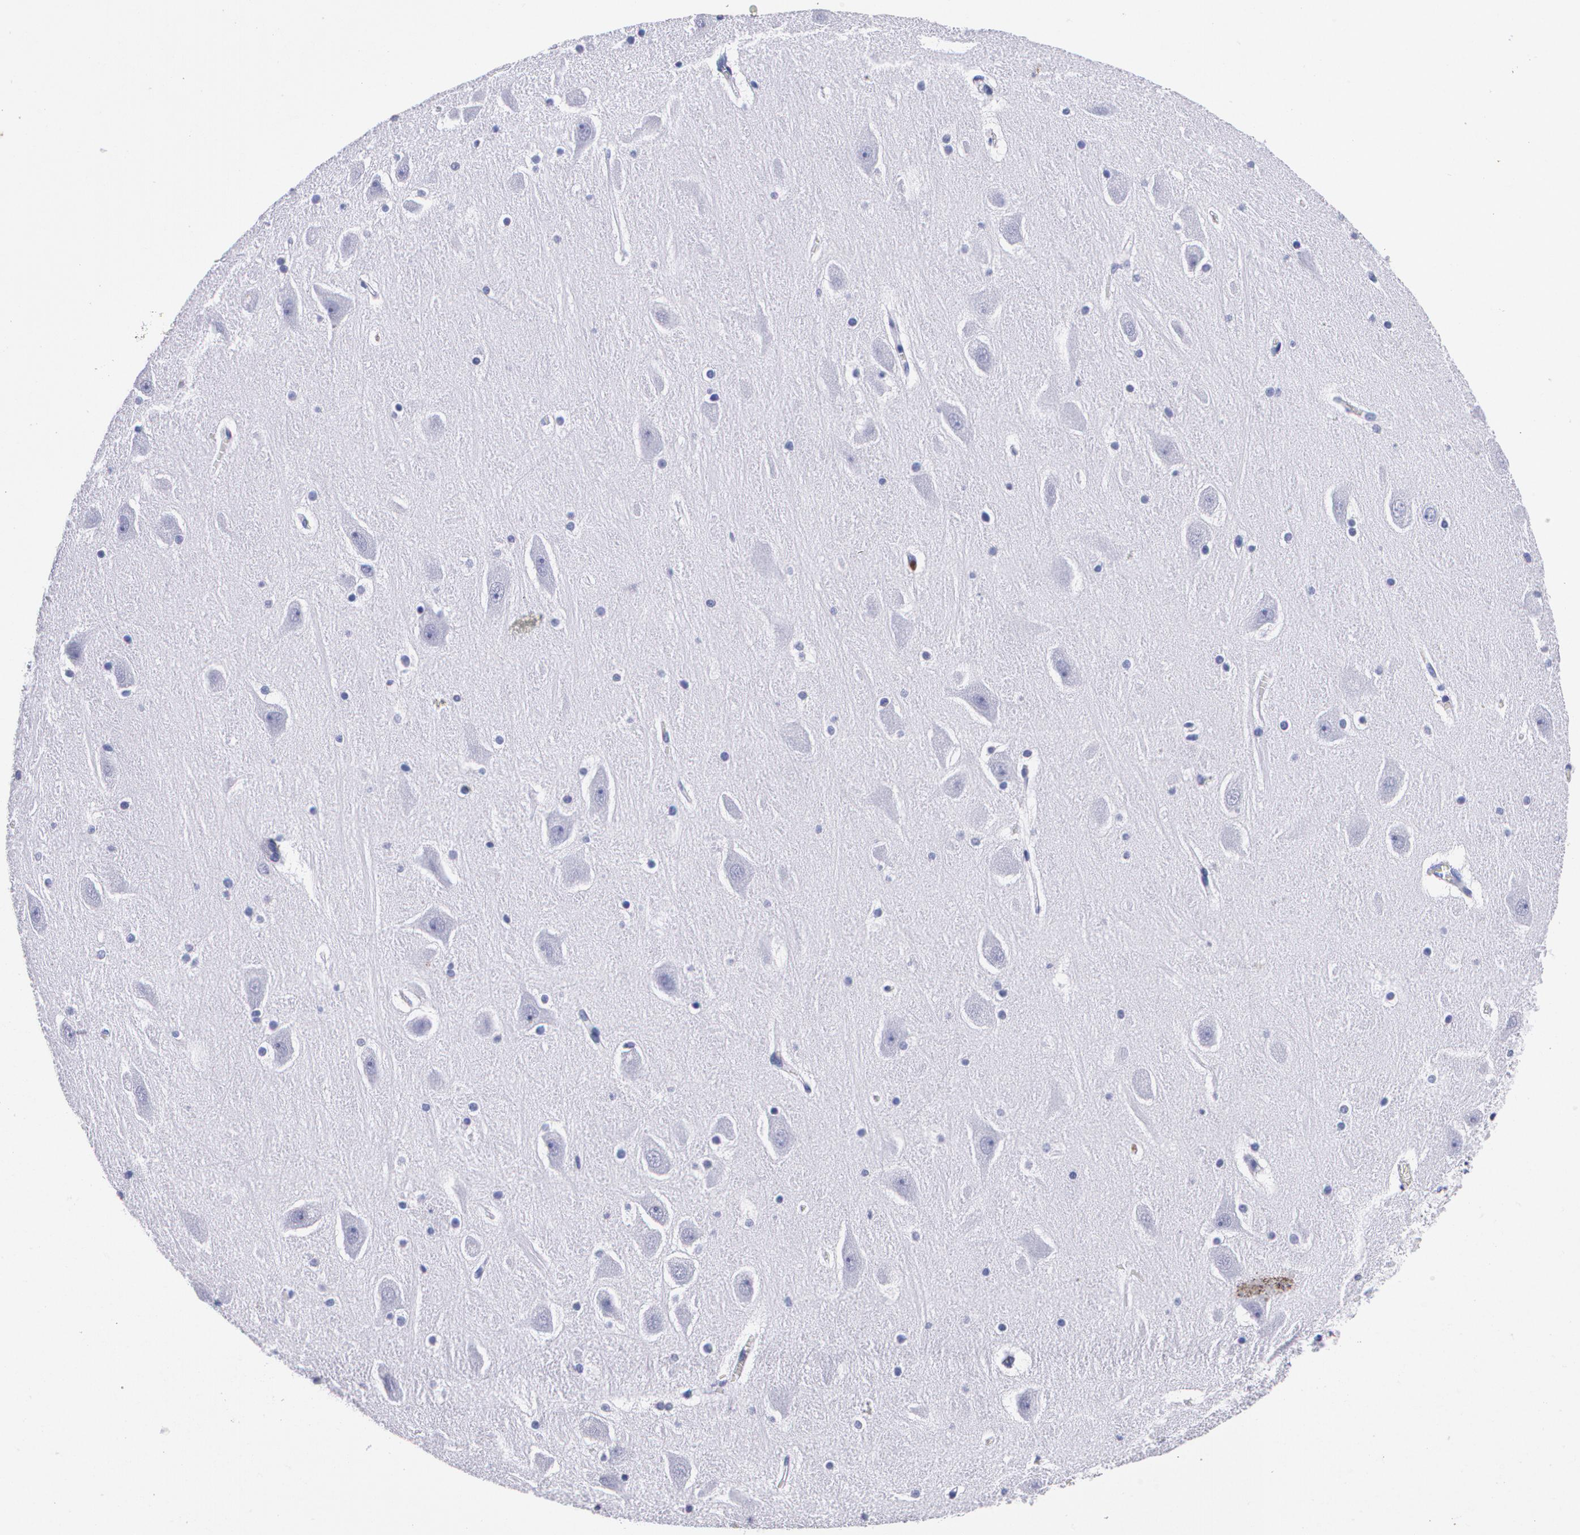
{"staining": {"intensity": "negative", "quantity": "none", "location": "none"}, "tissue": "hippocampus", "cell_type": "Glial cells", "image_type": "normal", "snomed": [{"axis": "morphology", "description": "Normal tissue, NOS"}, {"axis": "topography", "description": "Hippocampus"}], "caption": "Glial cells show no significant protein positivity in normal hippocampus.", "gene": "S100A8", "patient": {"sex": "male", "age": 45}}